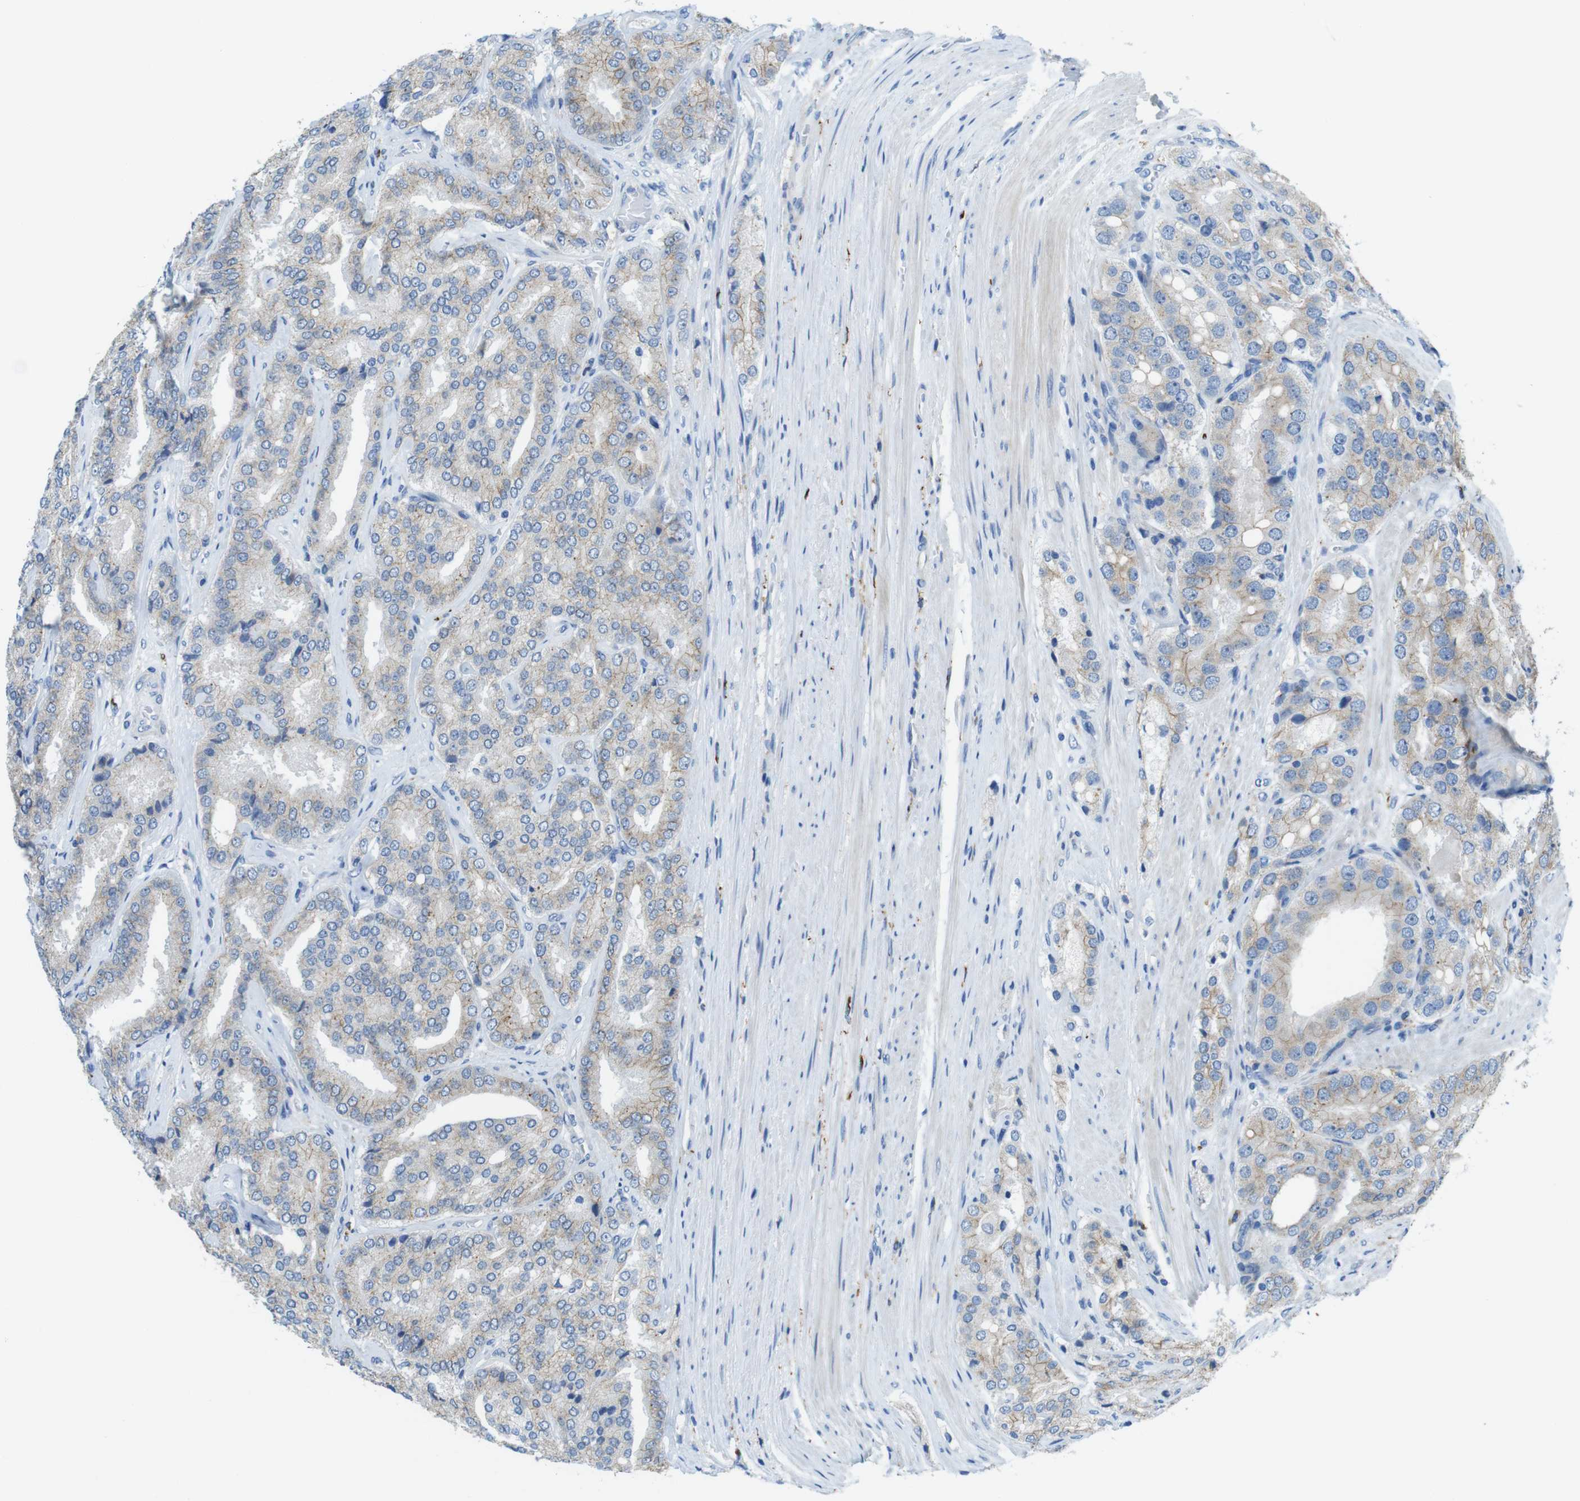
{"staining": {"intensity": "weak", "quantity": "25%-75%", "location": "cytoplasmic/membranous"}, "tissue": "prostate cancer", "cell_type": "Tumor cells", "image_type": "cancer", "snomed": [{"axis": "morphology", "description": "Adenocarcinoma, High grade"}, {"axis": "topography", "description": "Prostate"}], "caption": "IHC histopathology image of neoplastic tissue: human prostate cancer (adenocarcinoma (high-grade)) stained using immunohistochemistry demonstrates low levels of weak protein expression localized specifically in the cytoplasmic/membranous of tumor cells, appearing as a cytoplasmic/membranous brown color.", "gene": "CLMN", "patient": {"sex": "male", "age": 65}}